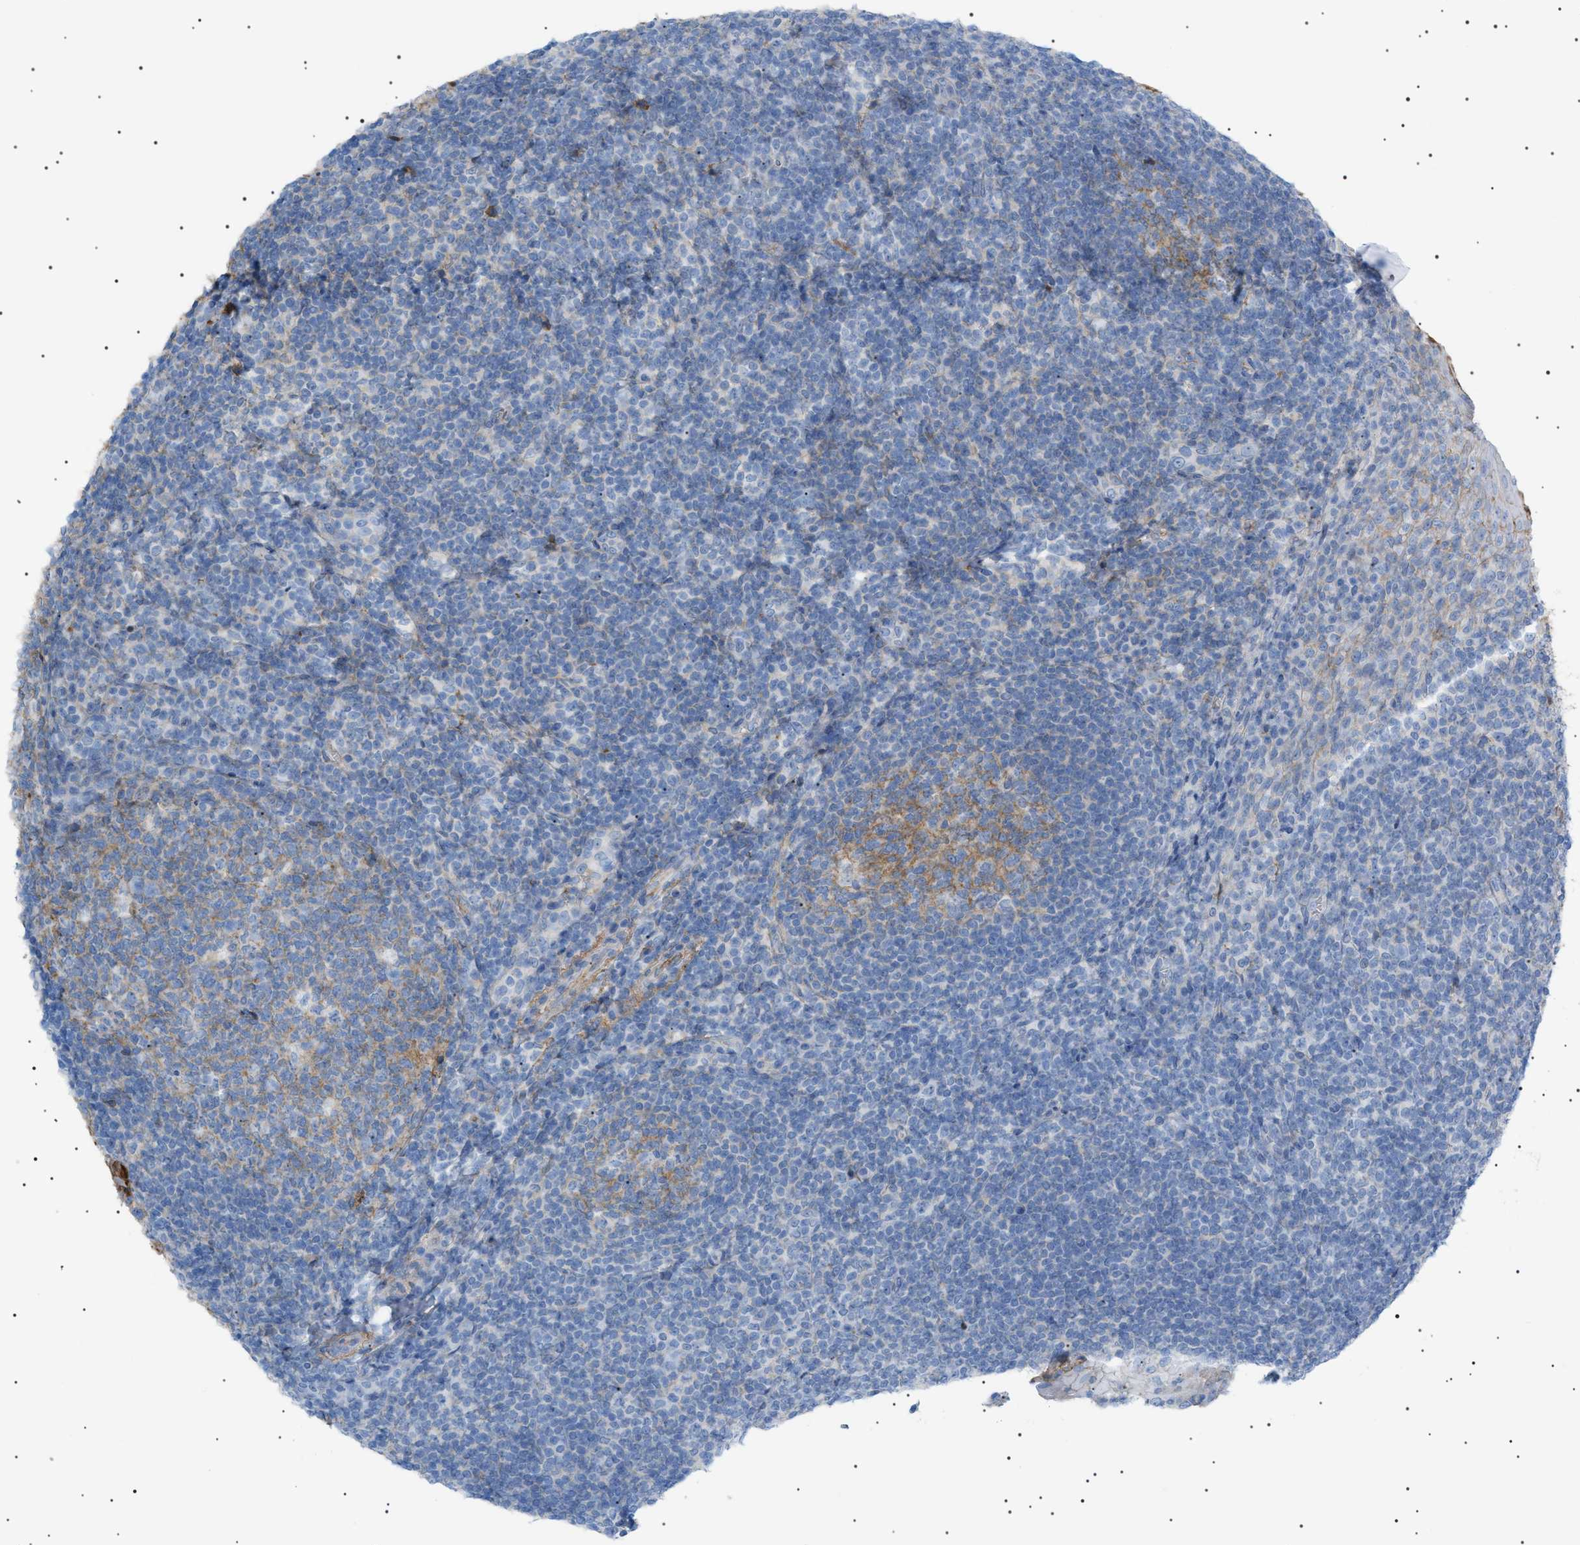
{"staining": {"intensity": "moderate", "quantity": "25%-75%", "location": "cytoplasmic/membranous"}, "tissue": "tonsil", "cell_type": "Germinal center cells", "image_type": "normal", "snomed": [{"axis": "morphology", "description": "Normal tissue, NOS"}, {"axis": "topography", "description": "Tonsil"}], "caption": "Immunohistochemical staining of normal tonsil shows 25%-75% levels of moderate cytoplasmic/membranous protein staining in approximately 25%-75% of germinal center cells. (DAB IHC with brightfield microscopy, high magnification).", "gene": "LPA", "patient": {"sex": "male", "age": 37}}